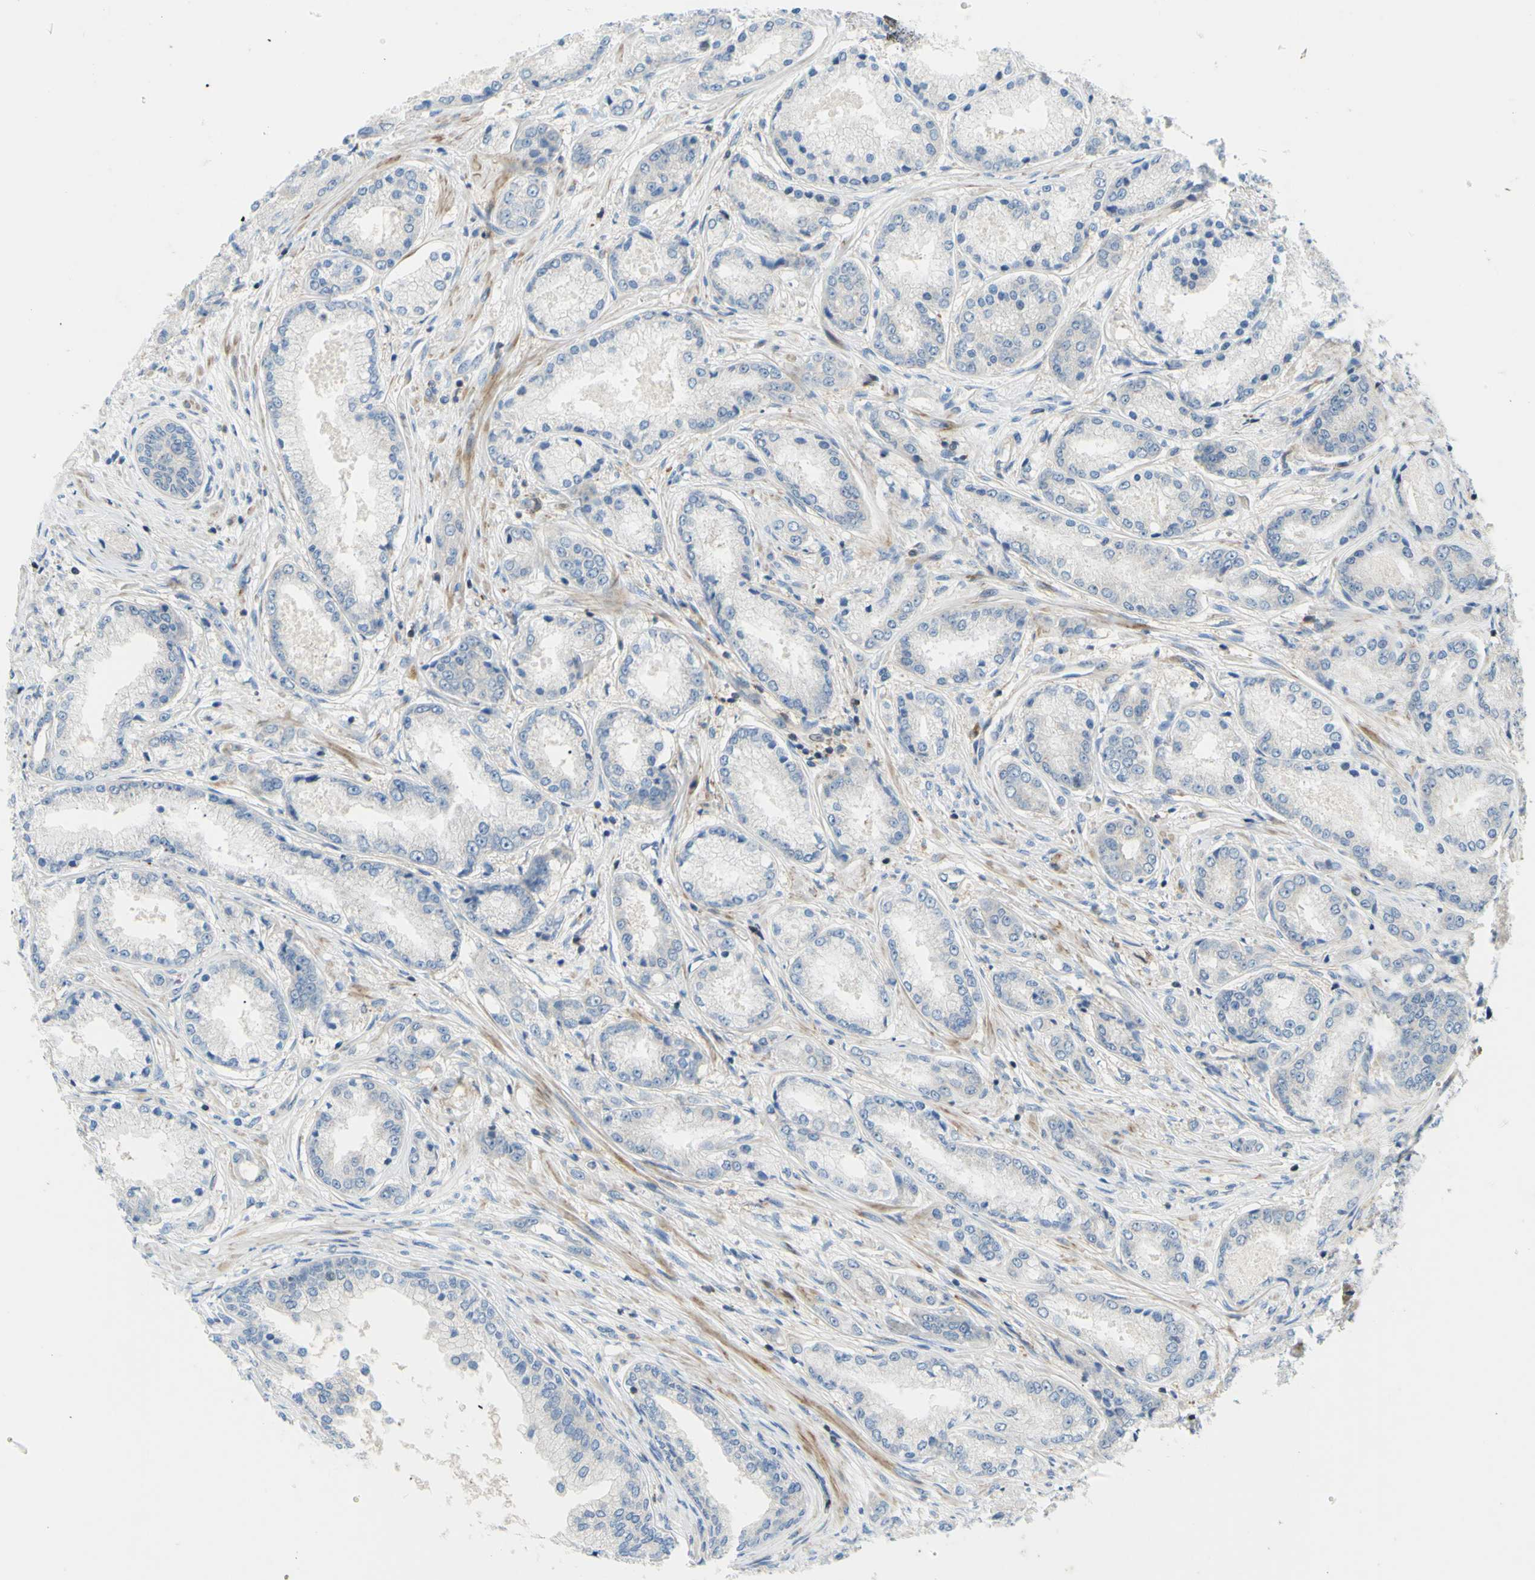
{"staining": {"intensity": "negative", "quantity": "none", "location": "none"}, "tissue": "prostate cancer", "cell_type": "Tumor cells", "image_type": "cancer", "snomed": [{"axis": "morphology", "description": "Adenocarcinoma, High grade"}, {"axis": "topography", "description": "Prostate"}], "caption": "Immunohistochemistry image of prostate high-grade adenocarcinoma stained for a protein (brown), which displays no expression in tumor cells.", "gene": "PAK2", "patient": {"sex": "male", "age": 59}}